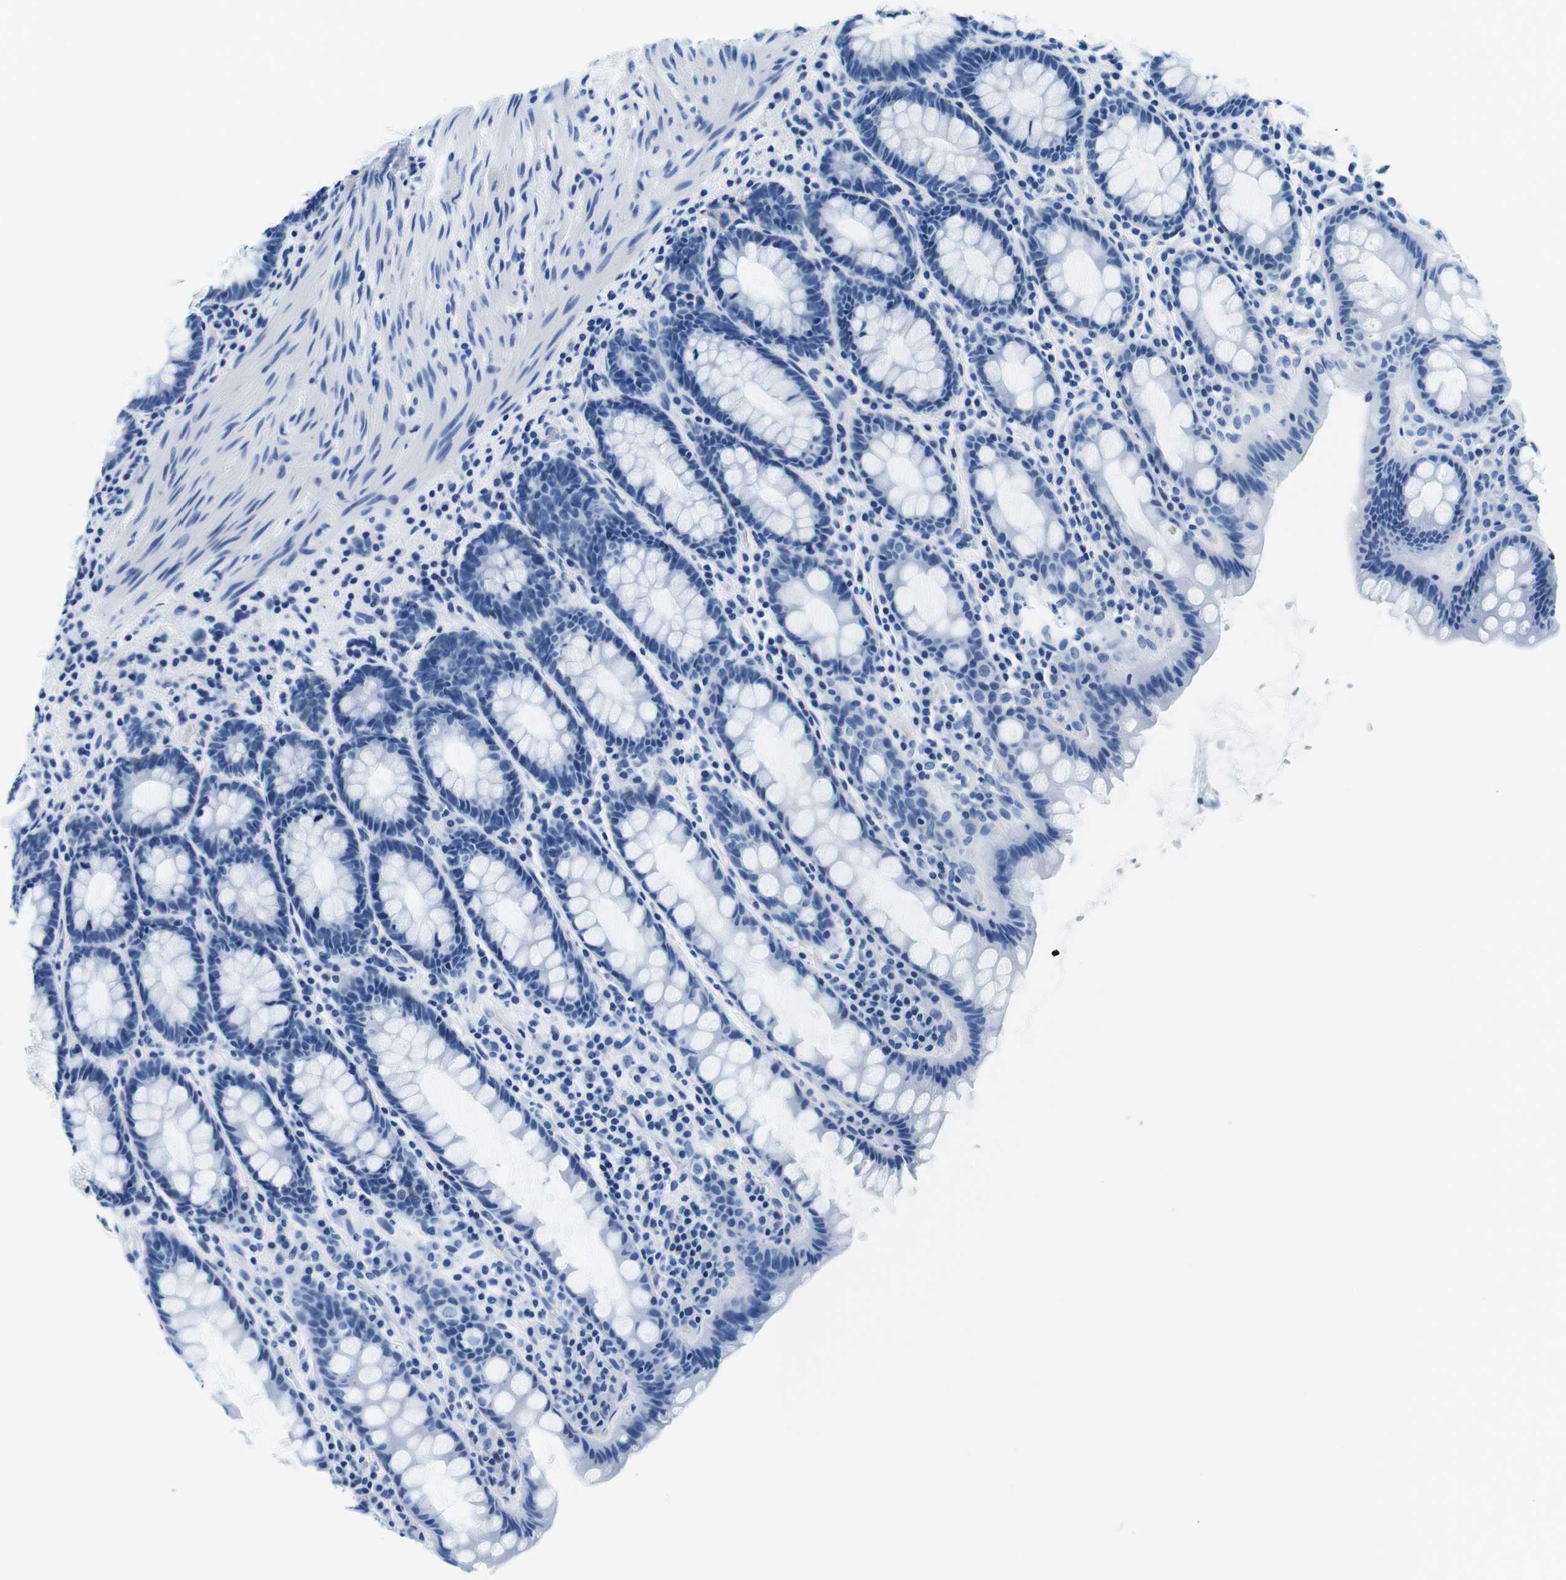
{"staining": {"intensity": "negative", "quantity": "none", "location": "none"}, "tissue": "rectum", "cell_type": "Glandular cells", "image_type": "normal", "snomed": [{"axis": "morphology", "description": "Normal tissue, NOS"}, {"axis": "topography", "description": "Rectum"}], "caption": "Glandular cells show no significant protein expression in benign rectum. The staining is performed using DAB (3,3'-diaminobenzidine) brown chromogen with nuclei counter-stained in using hematoxylin.", "gene": "ELANE", "patient": {"sex": "male", "age": 92}}